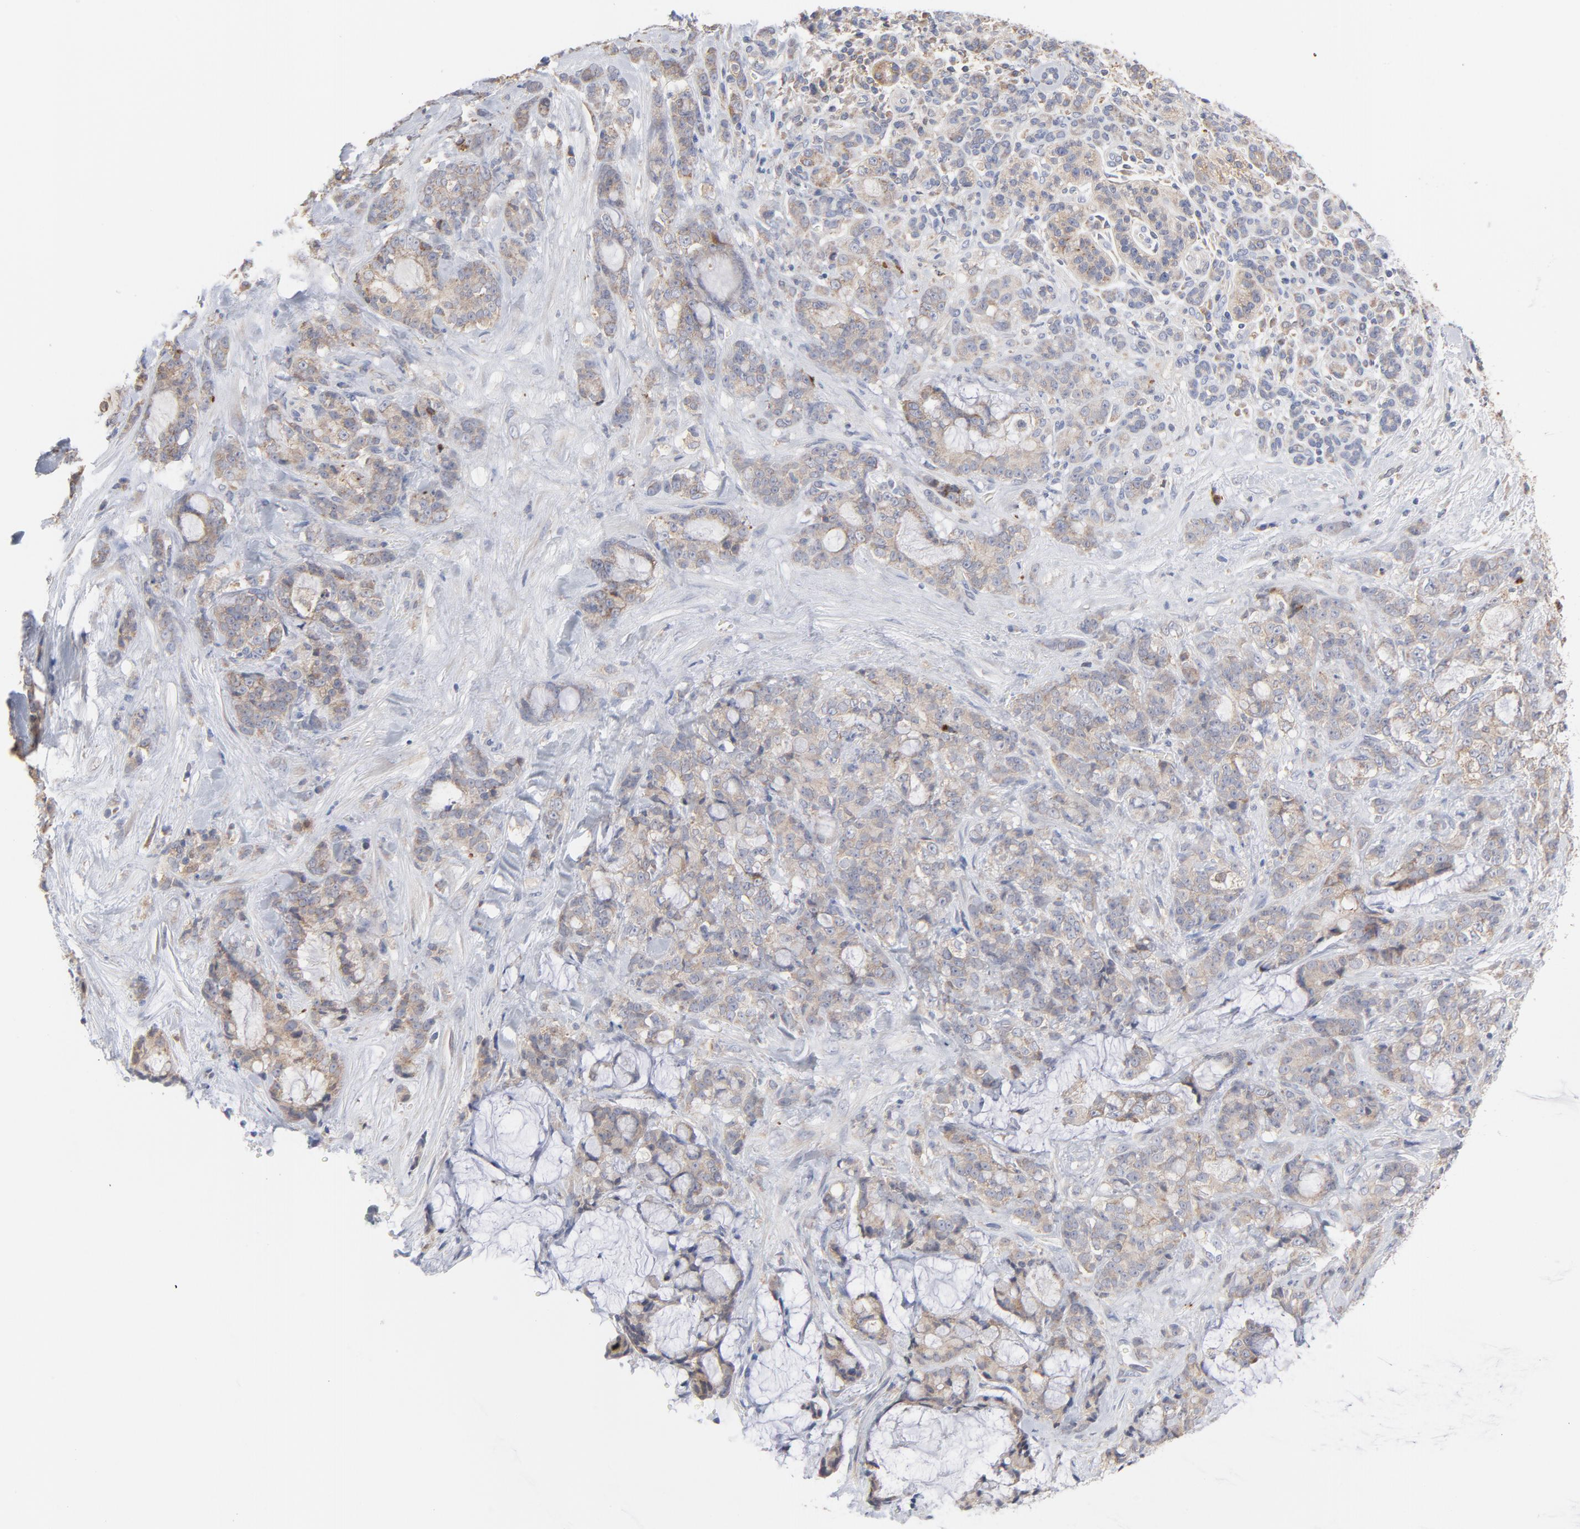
{"staining": {"intensity": "weak", "quantity": ">75%", "location": "cytoplasmic/membranous"}, "tissue": "pancreatic cancer", "cell_type": "Tumor cells", "image_type": "cancer", "snomed": [{"axis": "morphology", "description": "Adenocarcinoma, NOS"}, {"axis": "topography", "description": "Pancreas"}], "caption": "Adenocarcinoma (pancreatic) stained with a protein marker exhibits weak staining in tumor cells.", "gene": "PPFIBP2", "patient": {"sex": "female", "age": 73}}